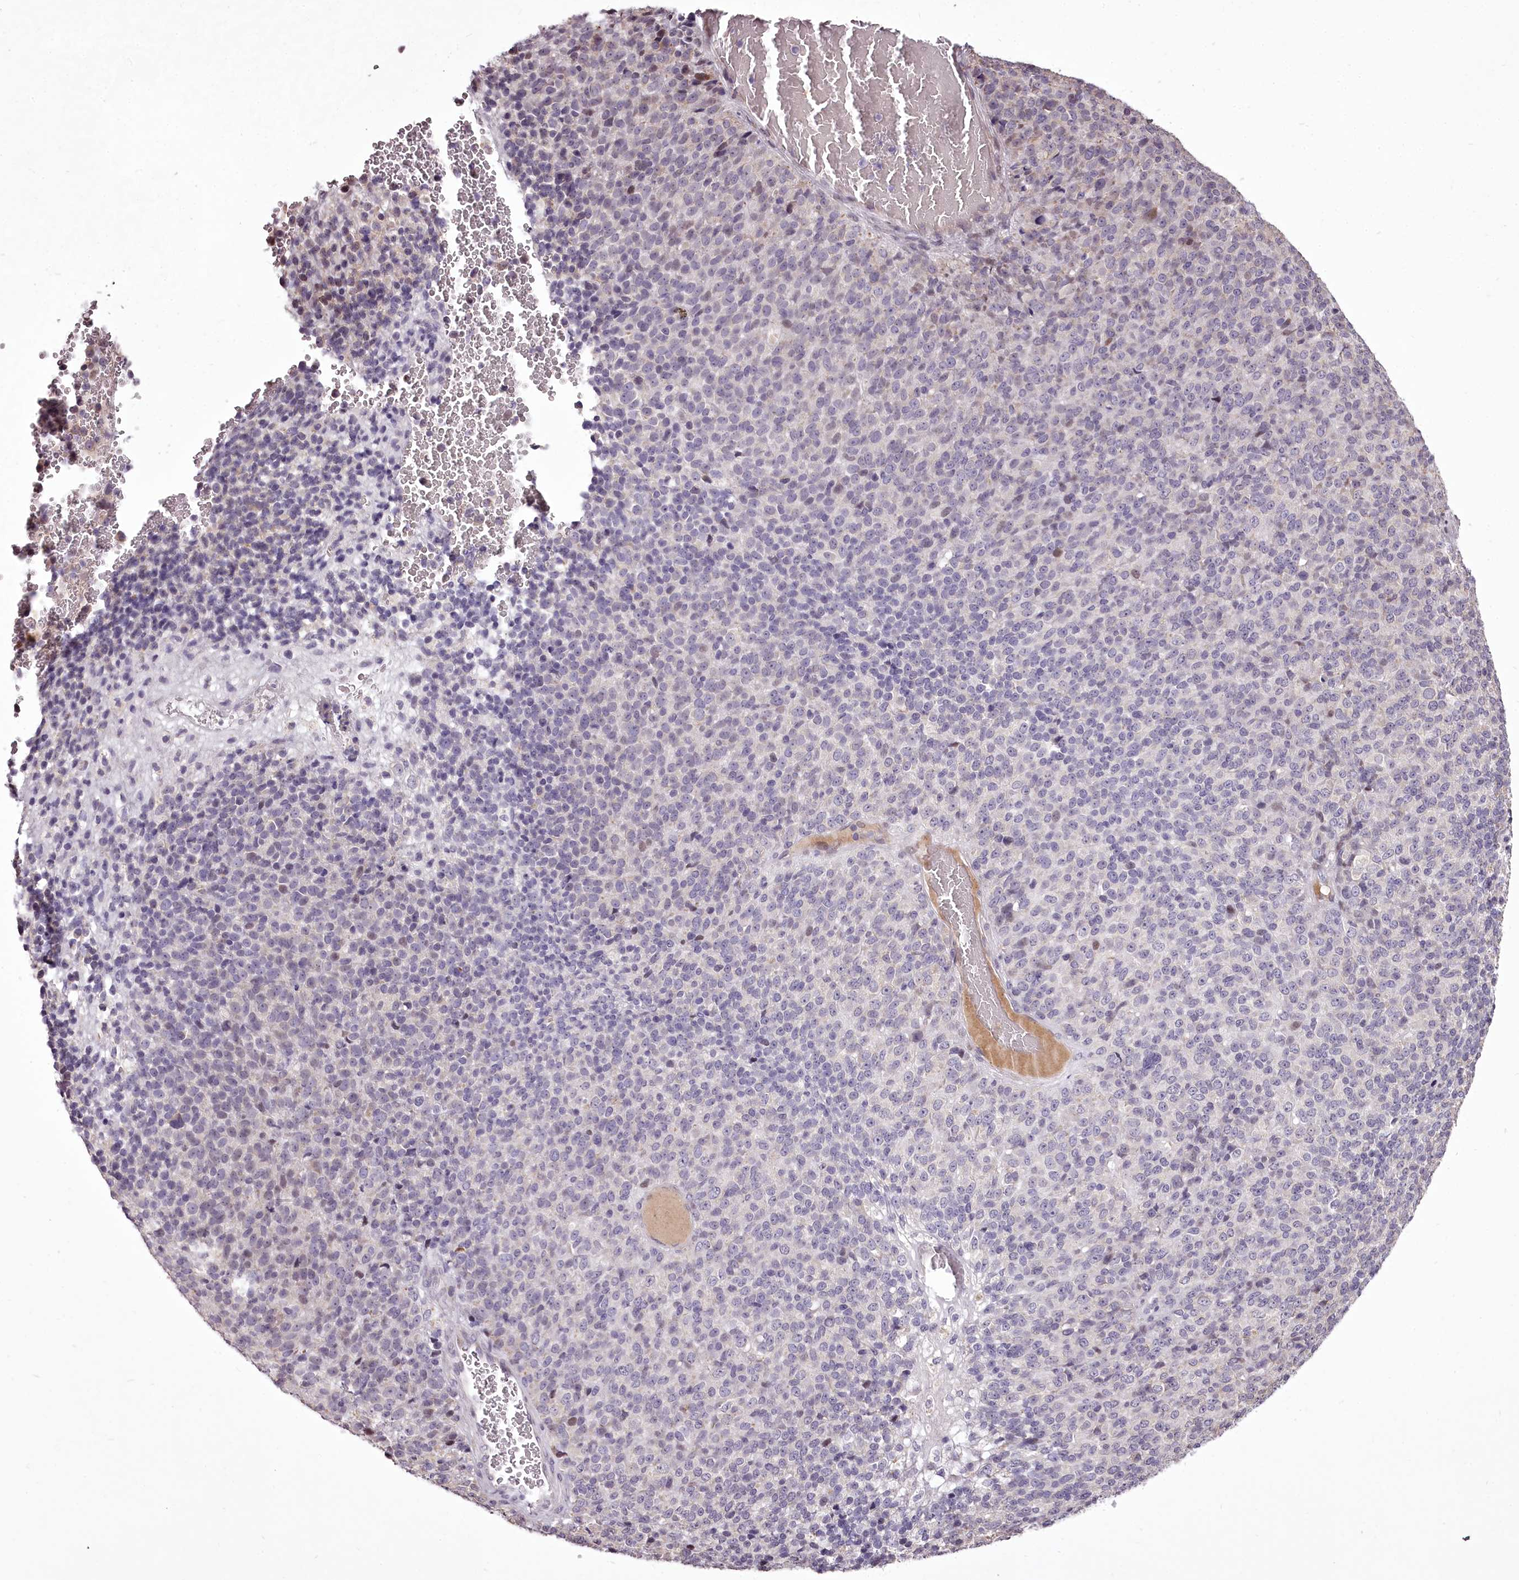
{"staining": {"intensity": "weak", "quantity": "<25%", "location": "nuclear"}, "tissue": "melanoma", "cell_type": "Tumor cells", "image_type": "cancer", "snomed": [{"axis": "morphology", "description": "Malignant melanoma, Metastatic site"}, {"axis": "topography", "description": "Brain"}], "caption": "Tumor cells show no significant protein positivity in melanoma. Nuclei are stained in blue.", "gene": "C1orf56", "patient": {"sex": "female", "age": 56}}